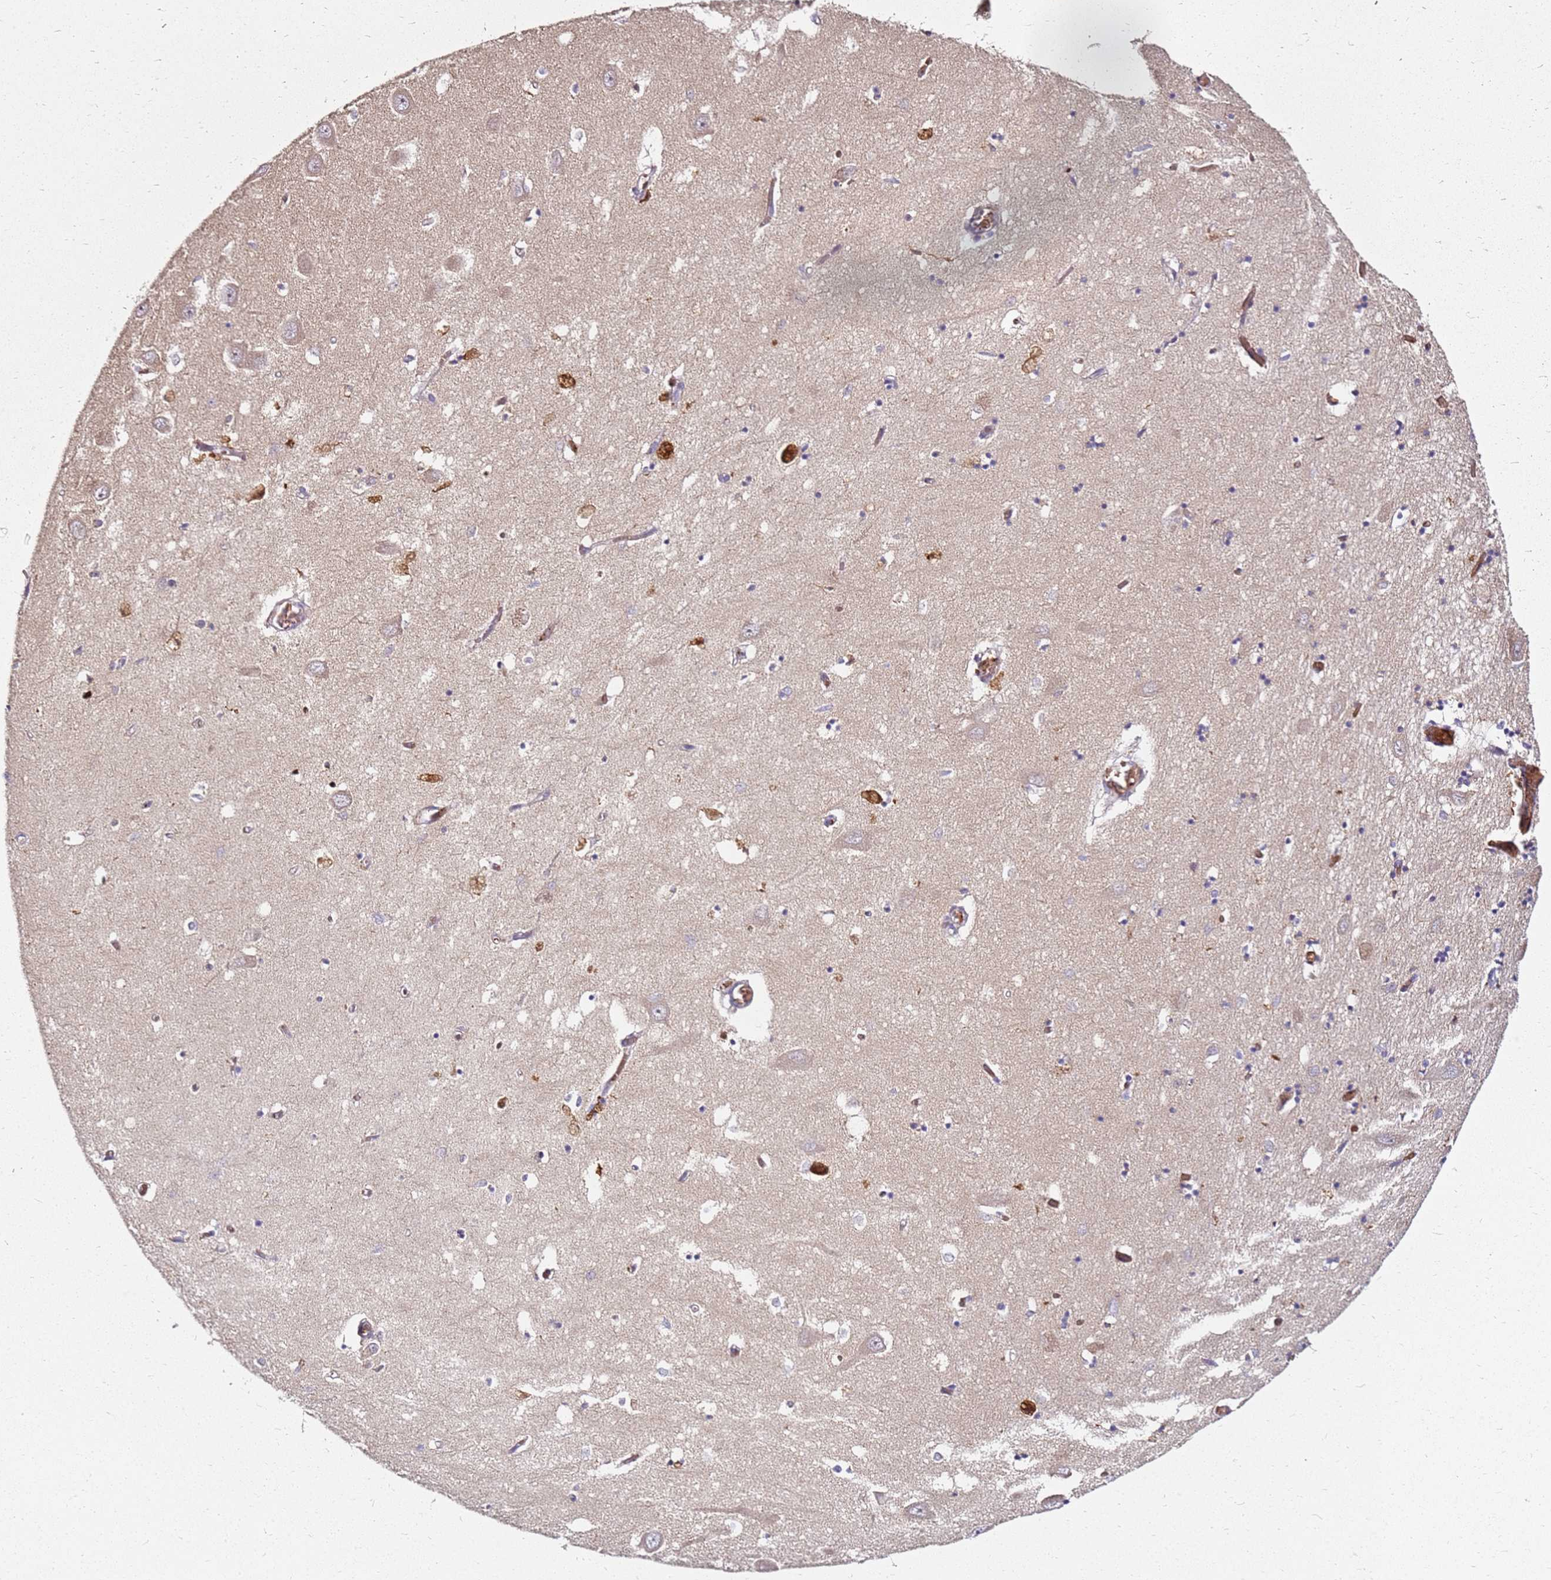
{"staining": {"intensity": "strong", "quantity": "<25%", "location": "nuclear"}, "tissue": "hippocampus", "cell_type": "Glial cells", "image_type": "normal", "snomed": [{"axis": "morphology", "description": "Normal tissue, NOS"}, {"axis": "topography", "description": "Hippocampus"}], "caption": "Protein staining of benign hippocampus demonstrates strong nuclear expression in approximately <25% of glial cells.", "gene": "RNF11", "patient": {"sex": "male", "age": 70}}